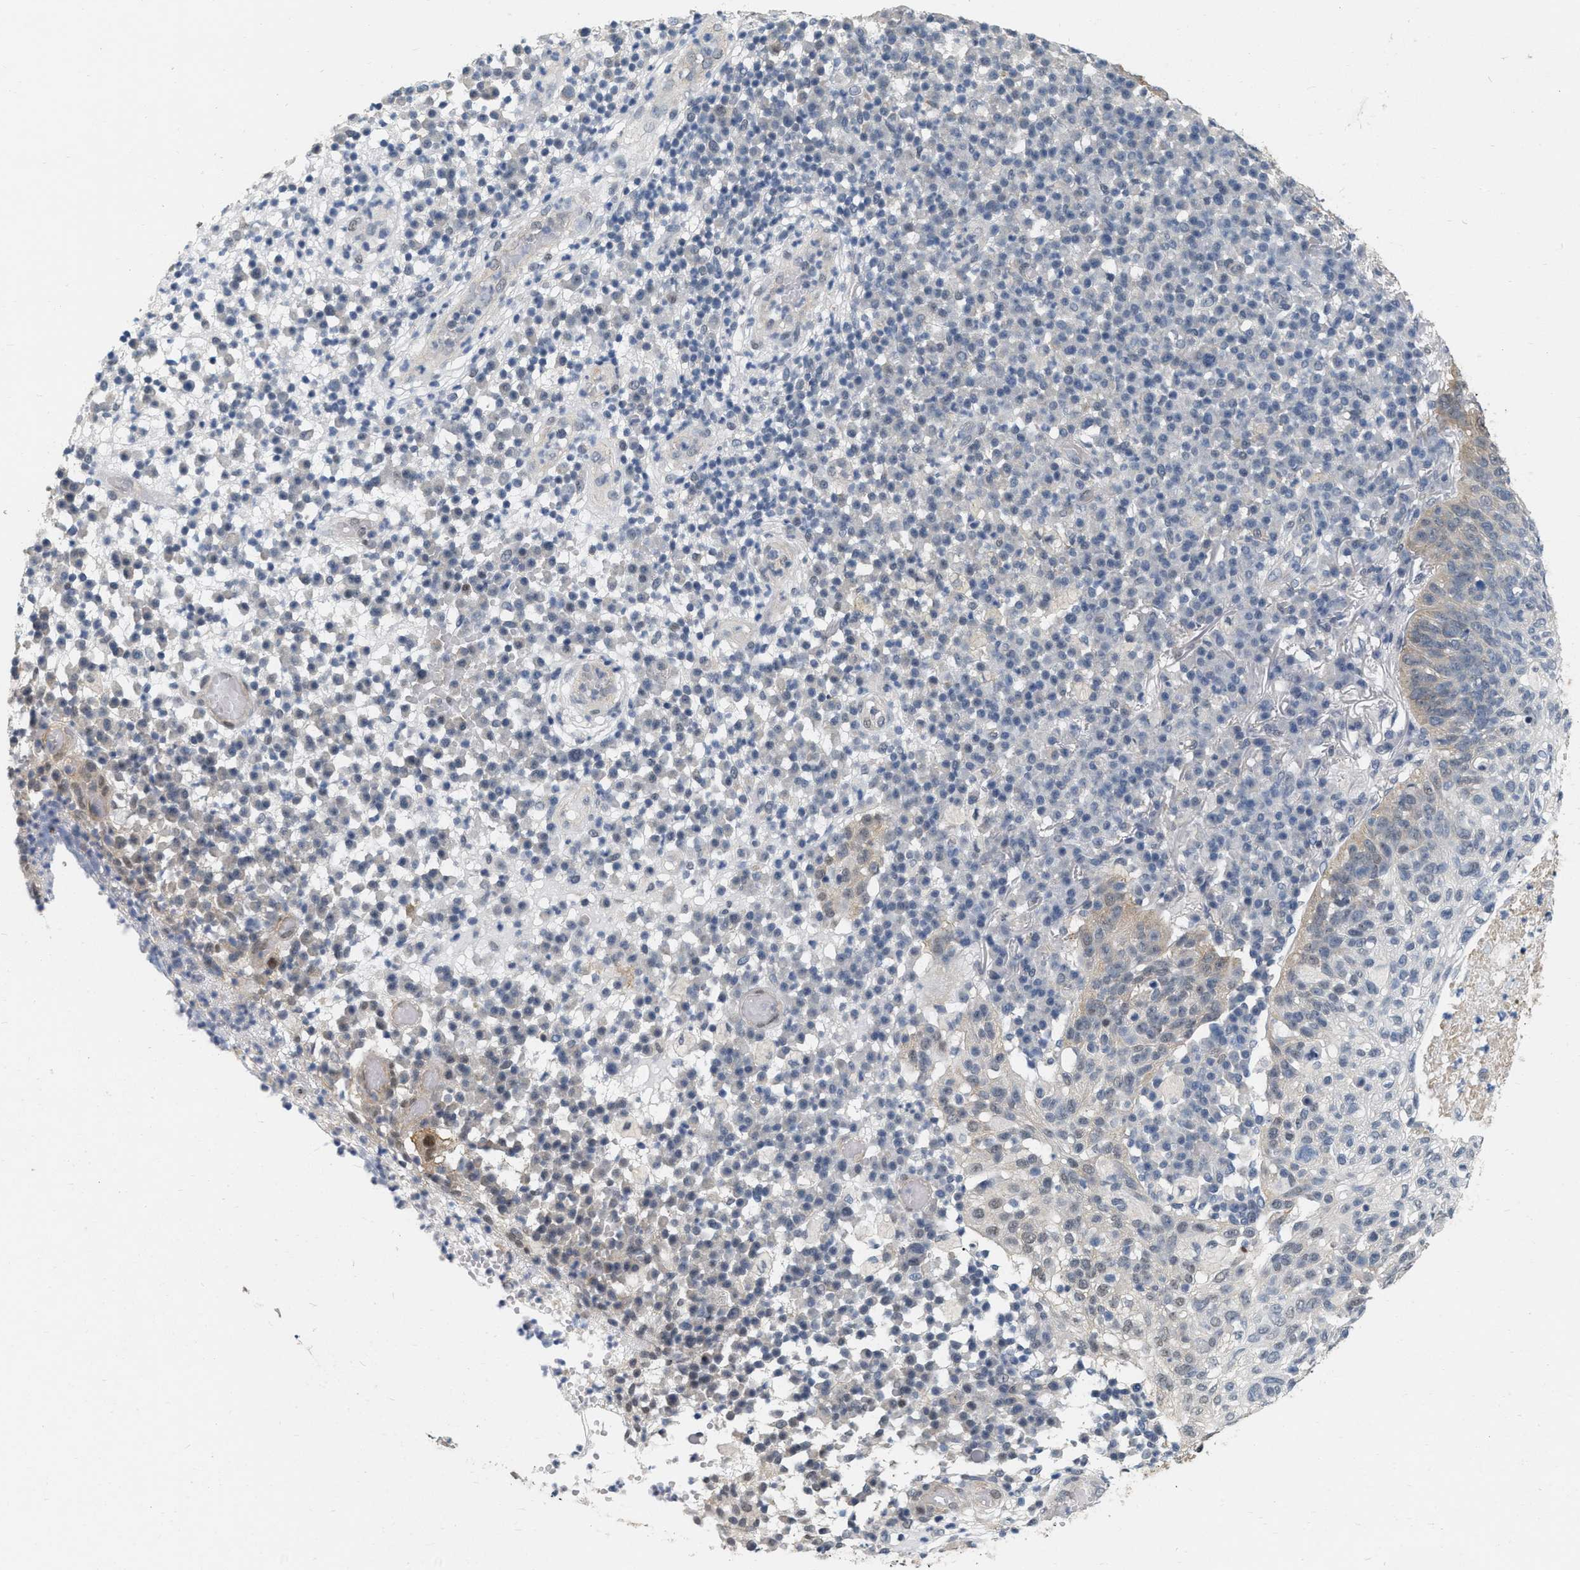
{"staining": {"intensity": "weak", "quantity": "25%-75%", "location": "cytoplasmic/membranous"}, "tissue": "skin cancer", "cell_type": "Tumor cells", "image_type": "cancer", "snomed": [{"axis": "morphology", "description": "Squamous cell carcinoma in situ, NOS"}, {"axis": "morphology", "description": "Squamous cell carcinoma, NOS"}, {"axis": "topography", "description": "Skin"}], "caption": "Skin squamous cell carcinoma in situ stained for a protein (brown) shows weak cytoplasmic/membranous positive expression in about 25%-75% of tumor cells.", "gene": "RUVBL1", "patient": {"sex": "male", "age": 93}}